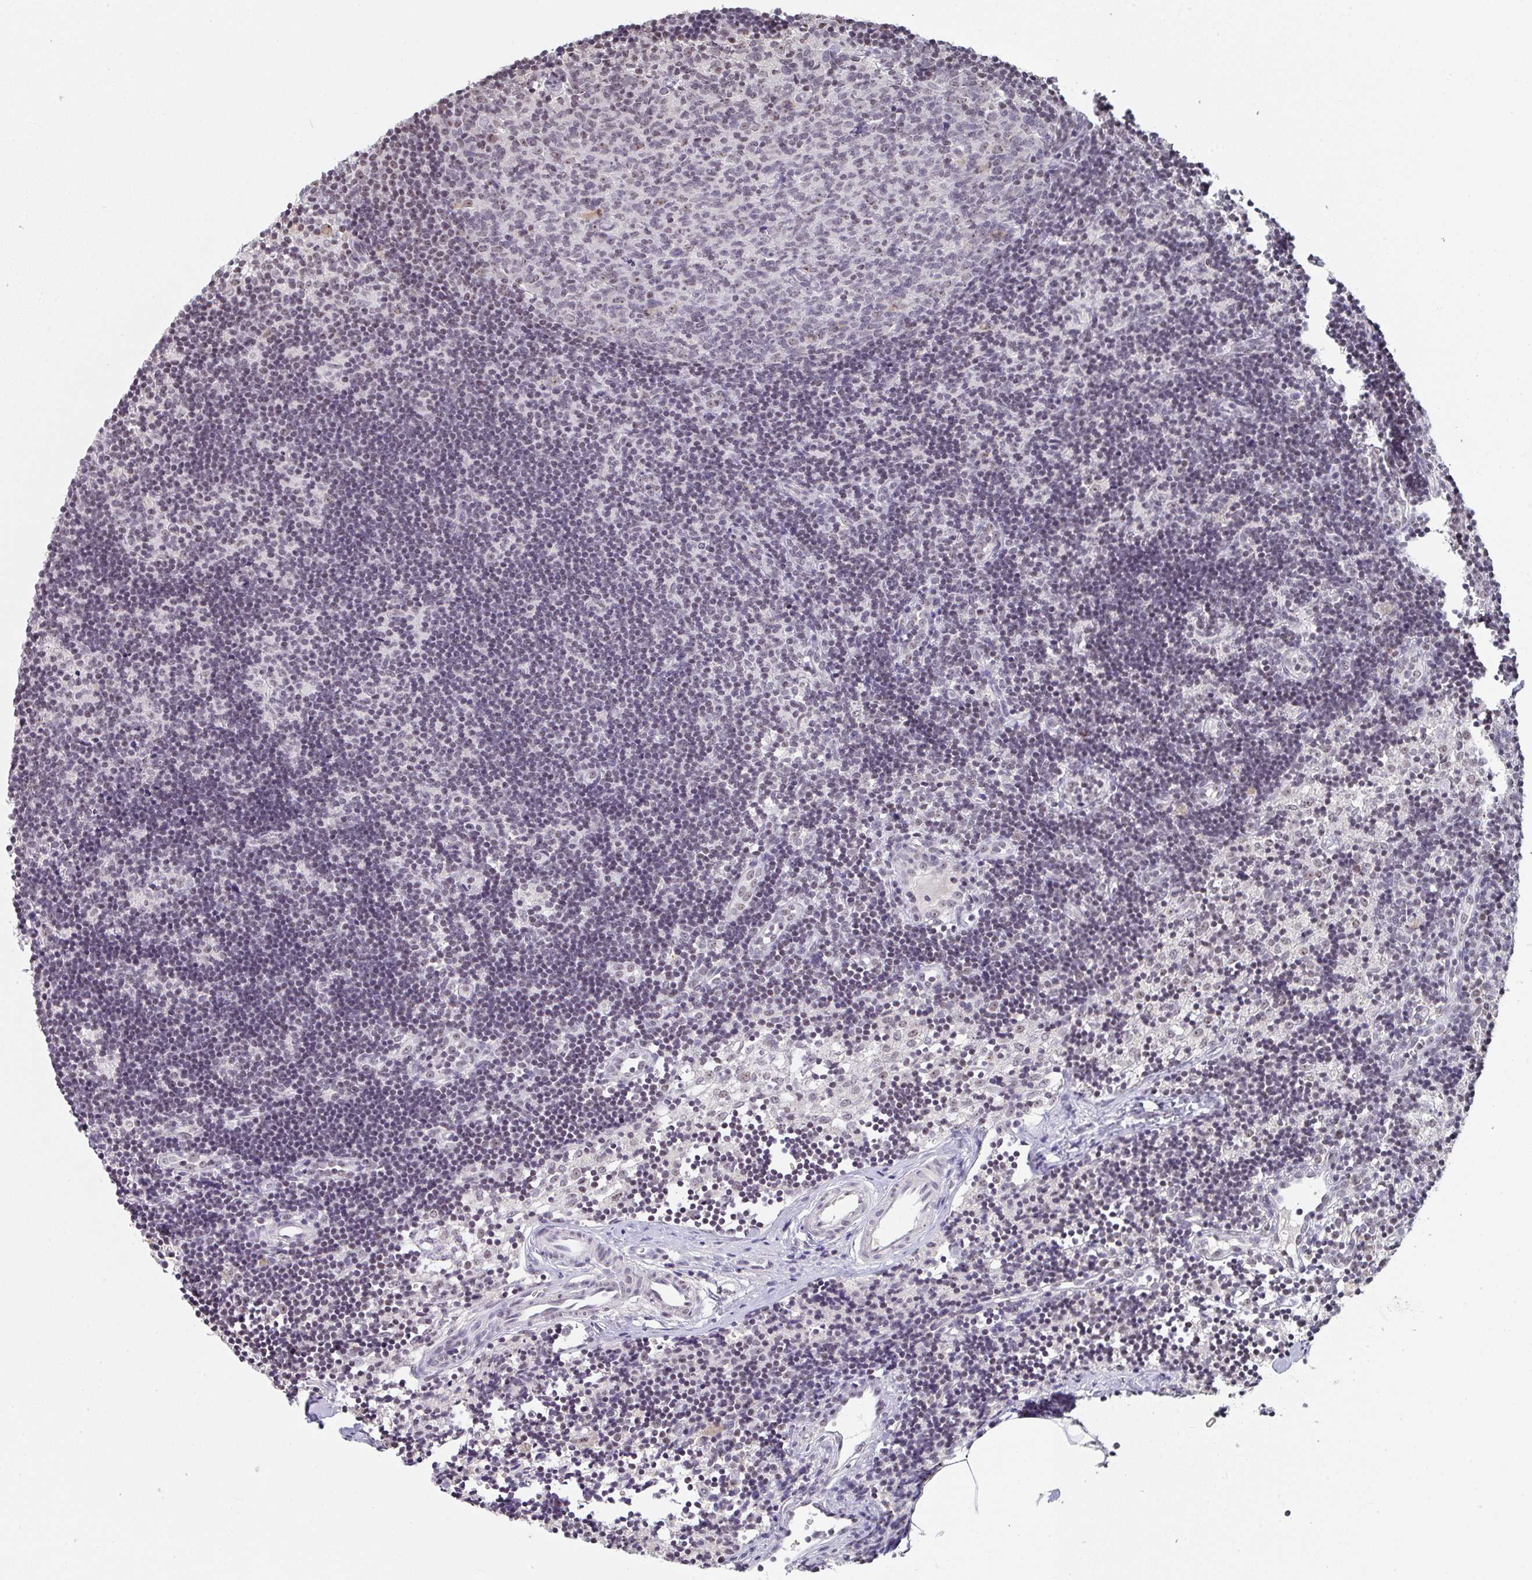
{"staining": {"intensity": "weak", "quantity": "<25%", "location": "nuclear"}, "tissue": "lymph node", "cell_type": "Germinal center cells", "image_type": "normal", "snomed": [{"axis": "morphology", "description": "Normal tissue, NOS"}, {"axis": "topography", "description": "Lymph node"}], "caption": "The IHC micrograph has no significant positivity in germinal center cells of lymph node. (IHC, brightfield microscopy, high magnification).", "gene": "DKC1", "patient": {"sex": "female", "age": 31}}